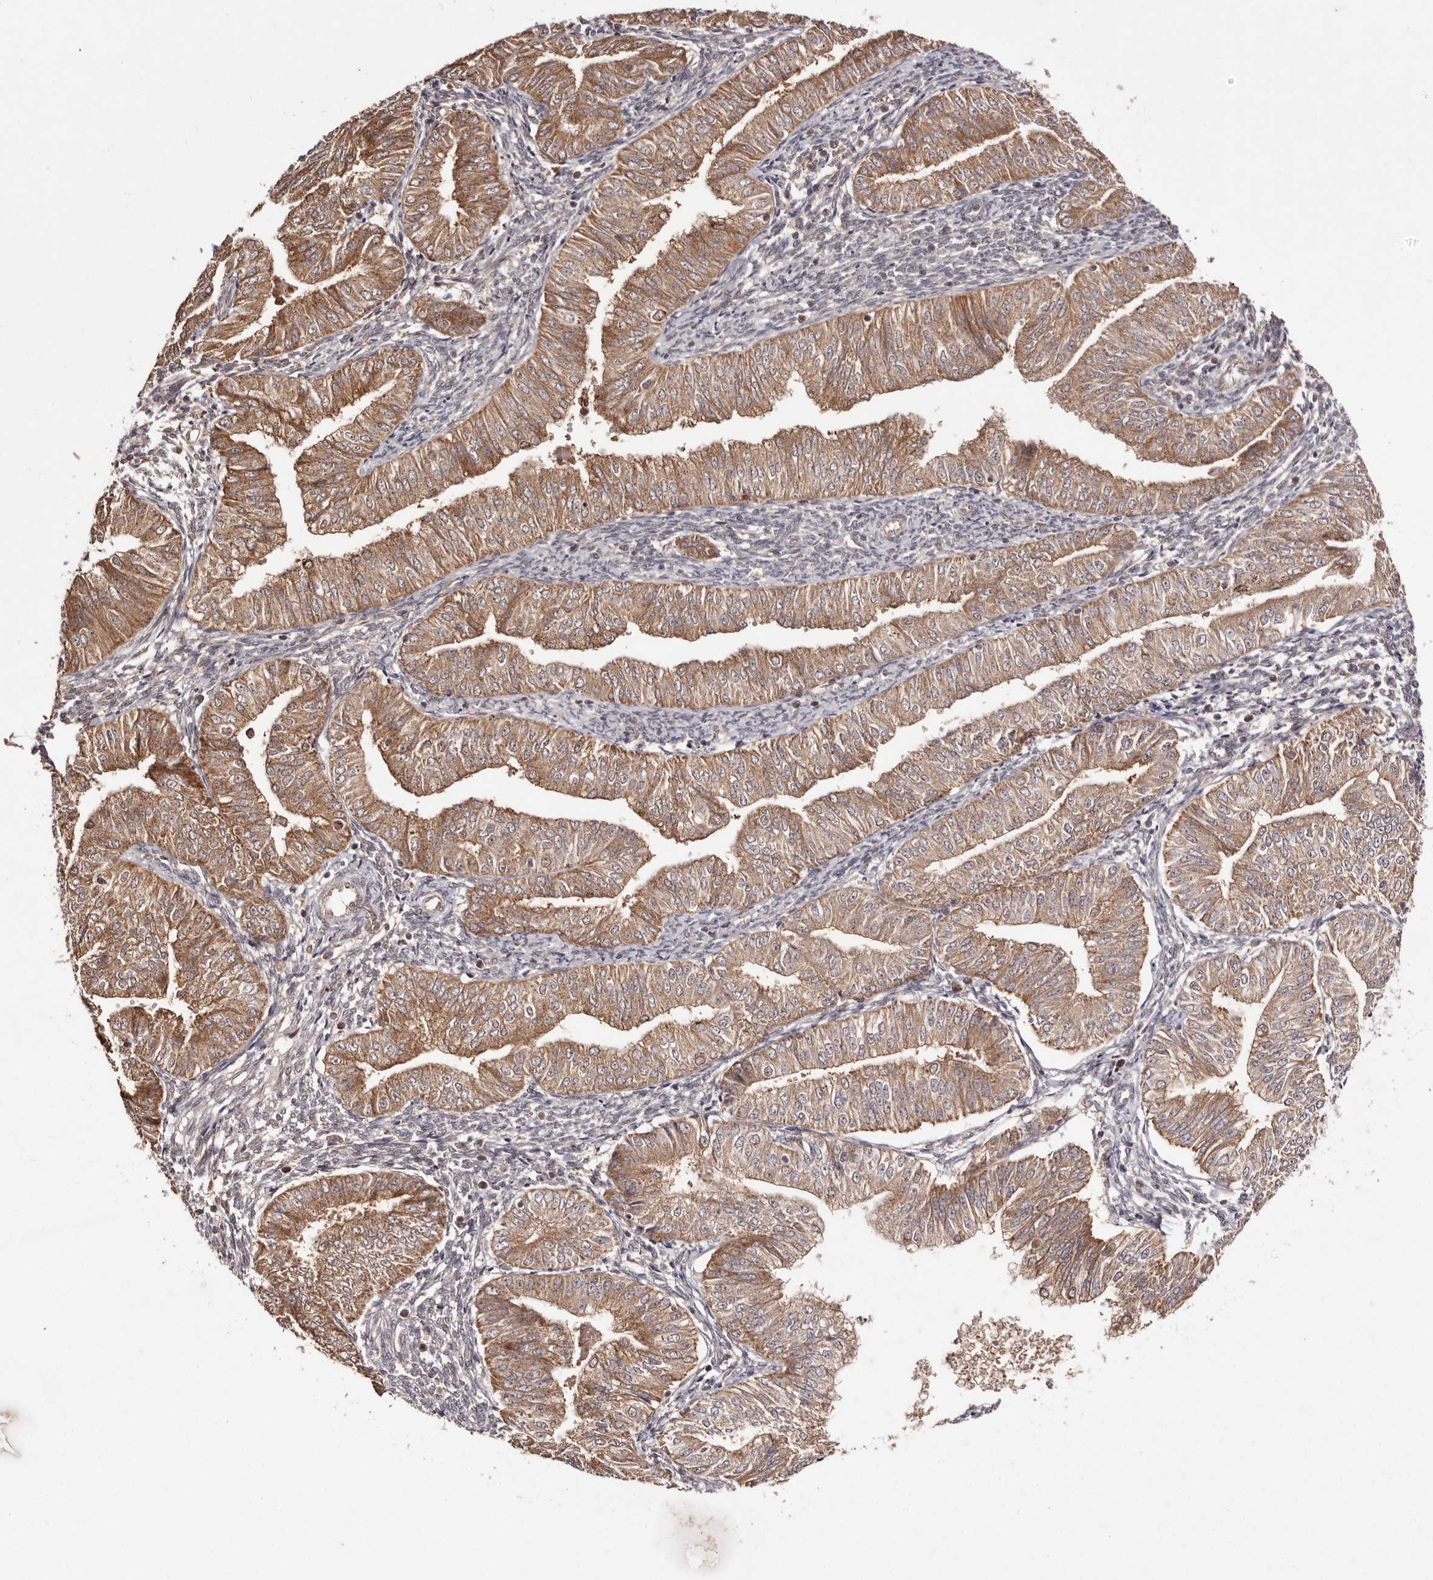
{"staining": {"intensity": "moderate", "quantity": ">75%", "location": "cytoplasmic/membranous"}, "tissue": "endometrial cancer", "cell_type": "Tumor cells", "image_type": "cancer", "snomed": [{"axis": "morphology", "description": "Normal tissue, NOS"}, {"axis": "morphology", "description": "Adenocarcinoma, NOS"}, {"axis": "topography", "description": "Endometrium"}], "caption": "Brown immunohistochemical staining in human endometrial cancer (adenocarcinoma) displays moderate cytoplasmic/membranous positivity in approximately >75% of tumor cells. The staining was performed using DAB (3,3'-diaminobenzidine) to visualize the protein expression in brown, while the nuclei were stained in blue with hematoxylin (Magnification: 20x).", "gene": "EGR3", "patient": {"sex": "female", "age": 53}}